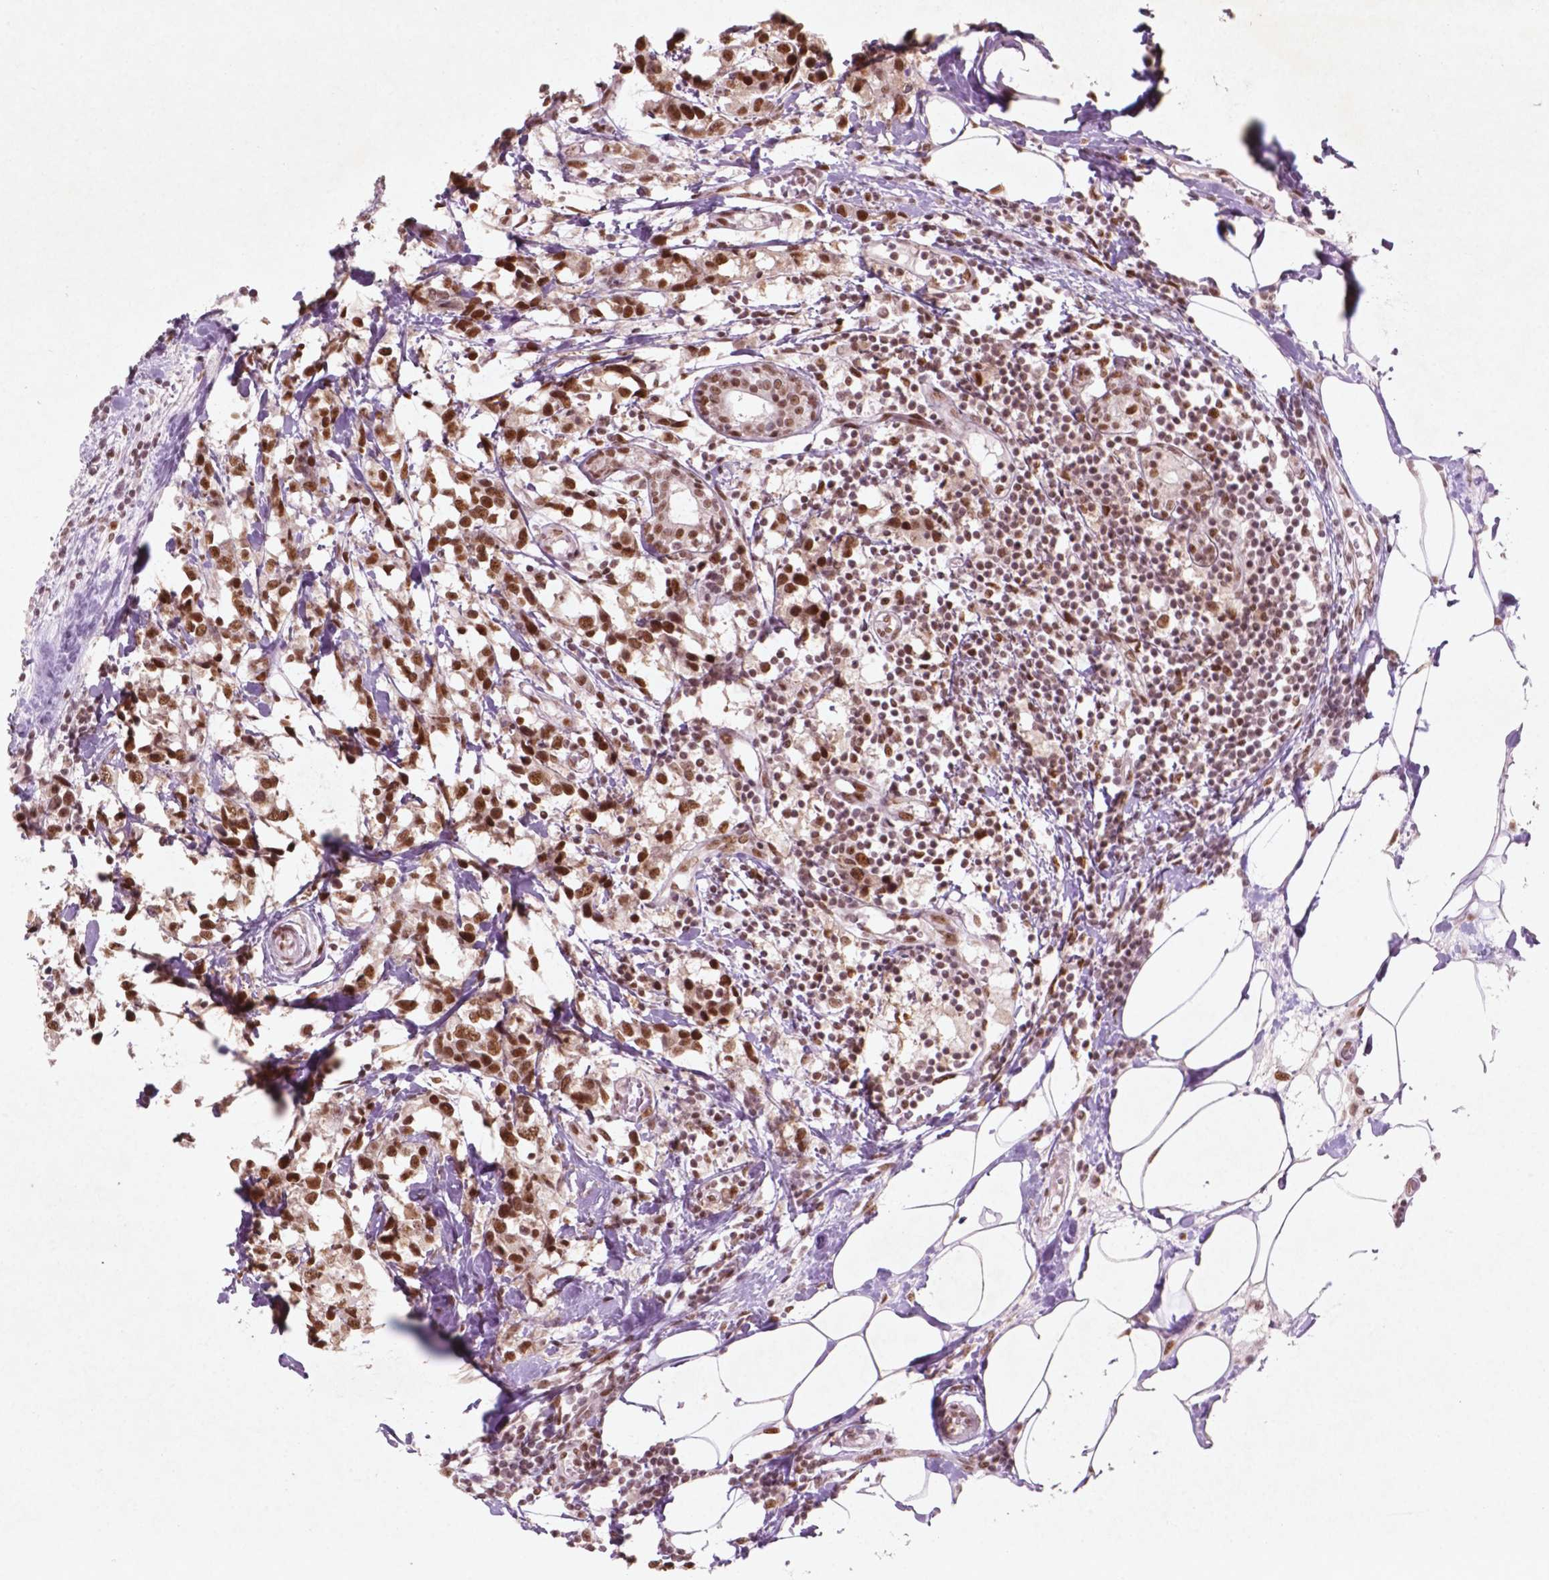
{"staining": {"intensity": "strong", "quantity": ">75%", "location": "nuclear"}, "tissue": "breast cancer", "cell_type": "Tumor cells", "image_type": "cancer", "snomed": [{"axis": "morphology", "description": "Lobular carcinoma"}, {"axis": "topography", "description": "Breast"}], "caption": "Immunohistochemical staining of human breast cancer displays high levels of strong nuclear protein staining in approximately >75% of tumor cells. The staining was performed using DAB to visualize the protein expression in brown, while the nuclei were stained in blue with hematoxylin (Magnification: 20x).", "gene": "HMG20B", "patient": {"sex": "female", "age": 59}}